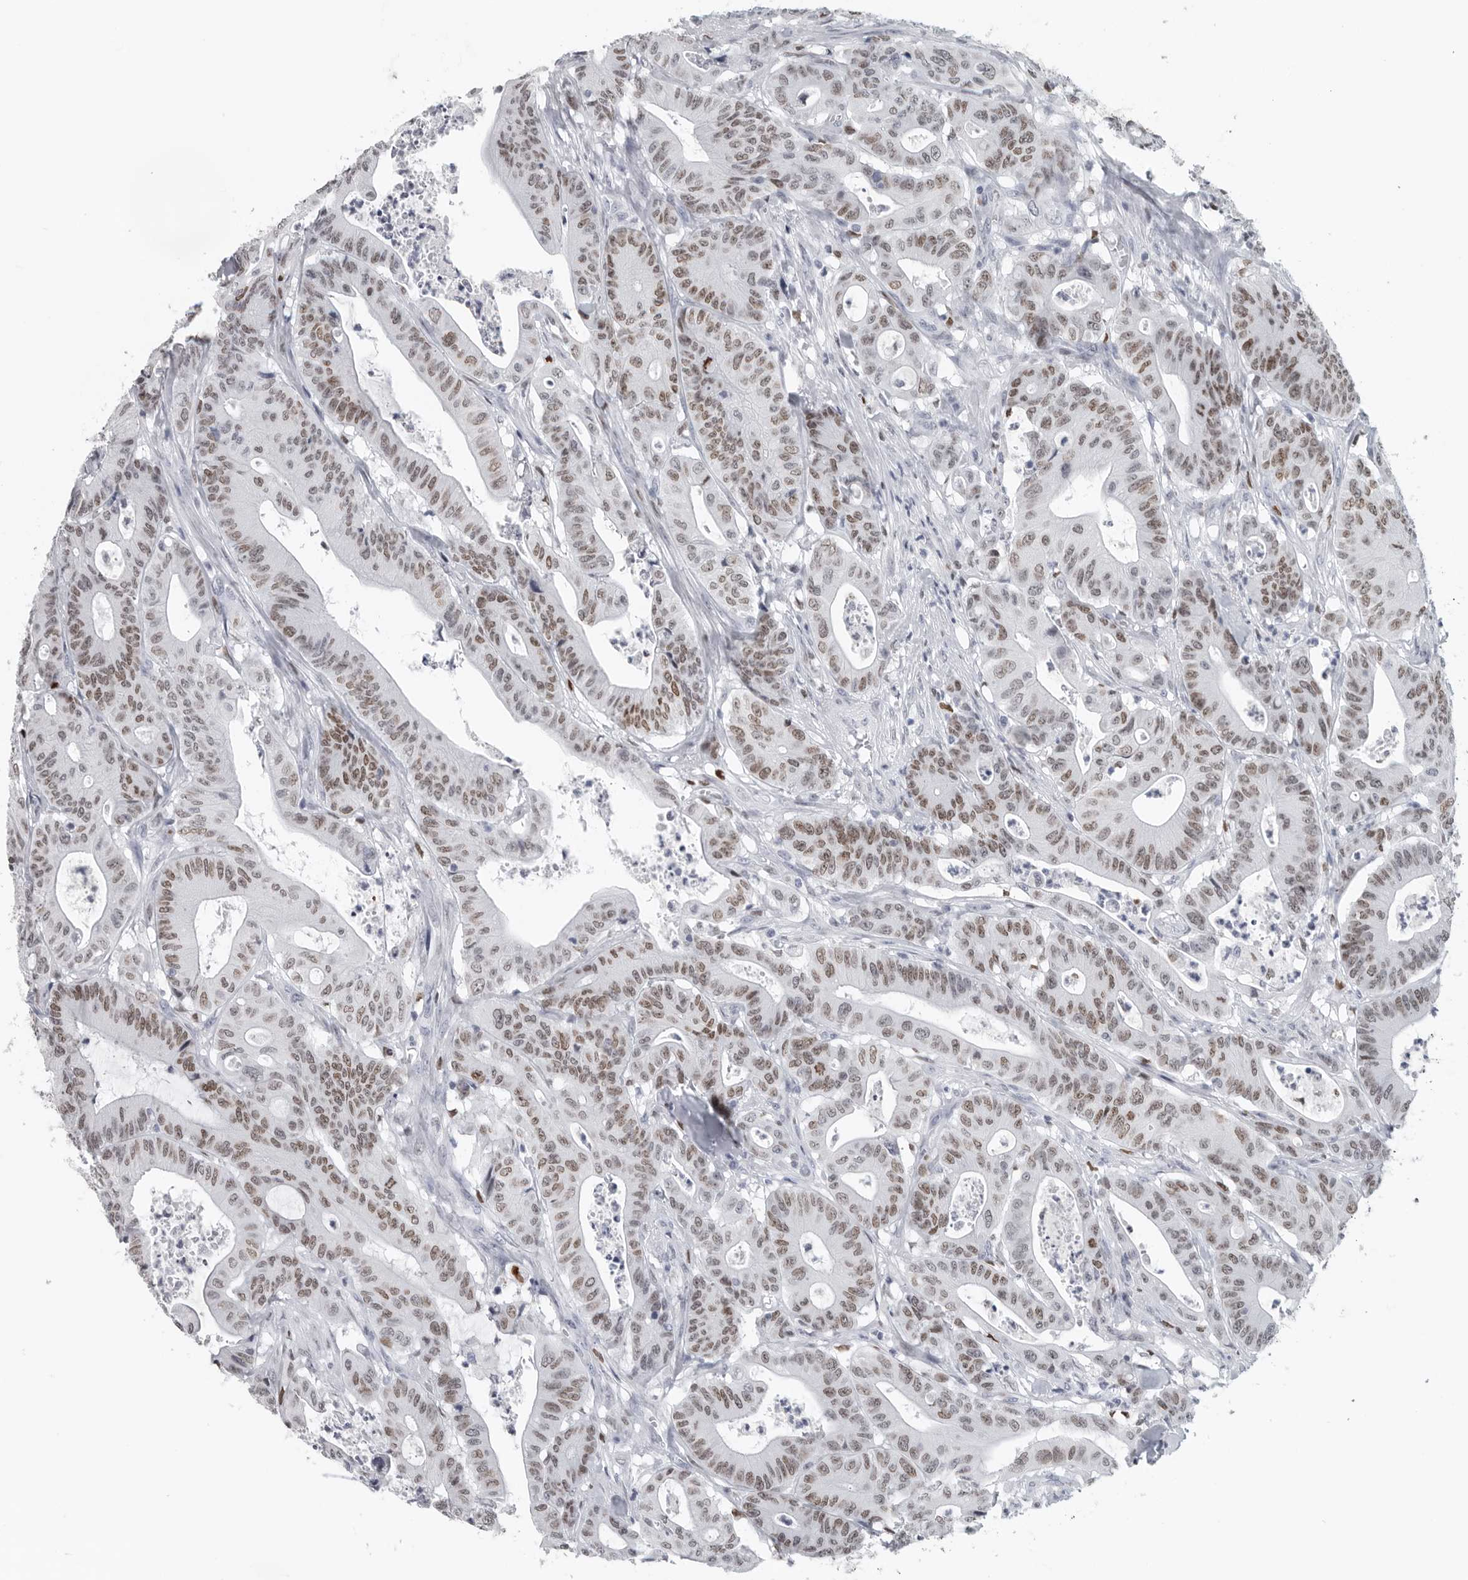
{"staining": {"intensity": "moderate", "quantity": "25%-75%", "location": "nuclear"}, "tissue": "colorectal cancer", "cell_type": "Tumor cells", "image_type": "cancer", "snomed": [{"axis": "morphology", "description": "Adenocarcinoma, NOS"}, {"axis": "topography", "description": "Colon"}], "caption": "Immunohistochemistry (DAB) staining of human colorectal adenocarcinoma reveals moderate nuclear protein expression in about 25%-75% of tumor cells.", "gene": "SATB2", "patient": {"sex": "female", "age": 84}}